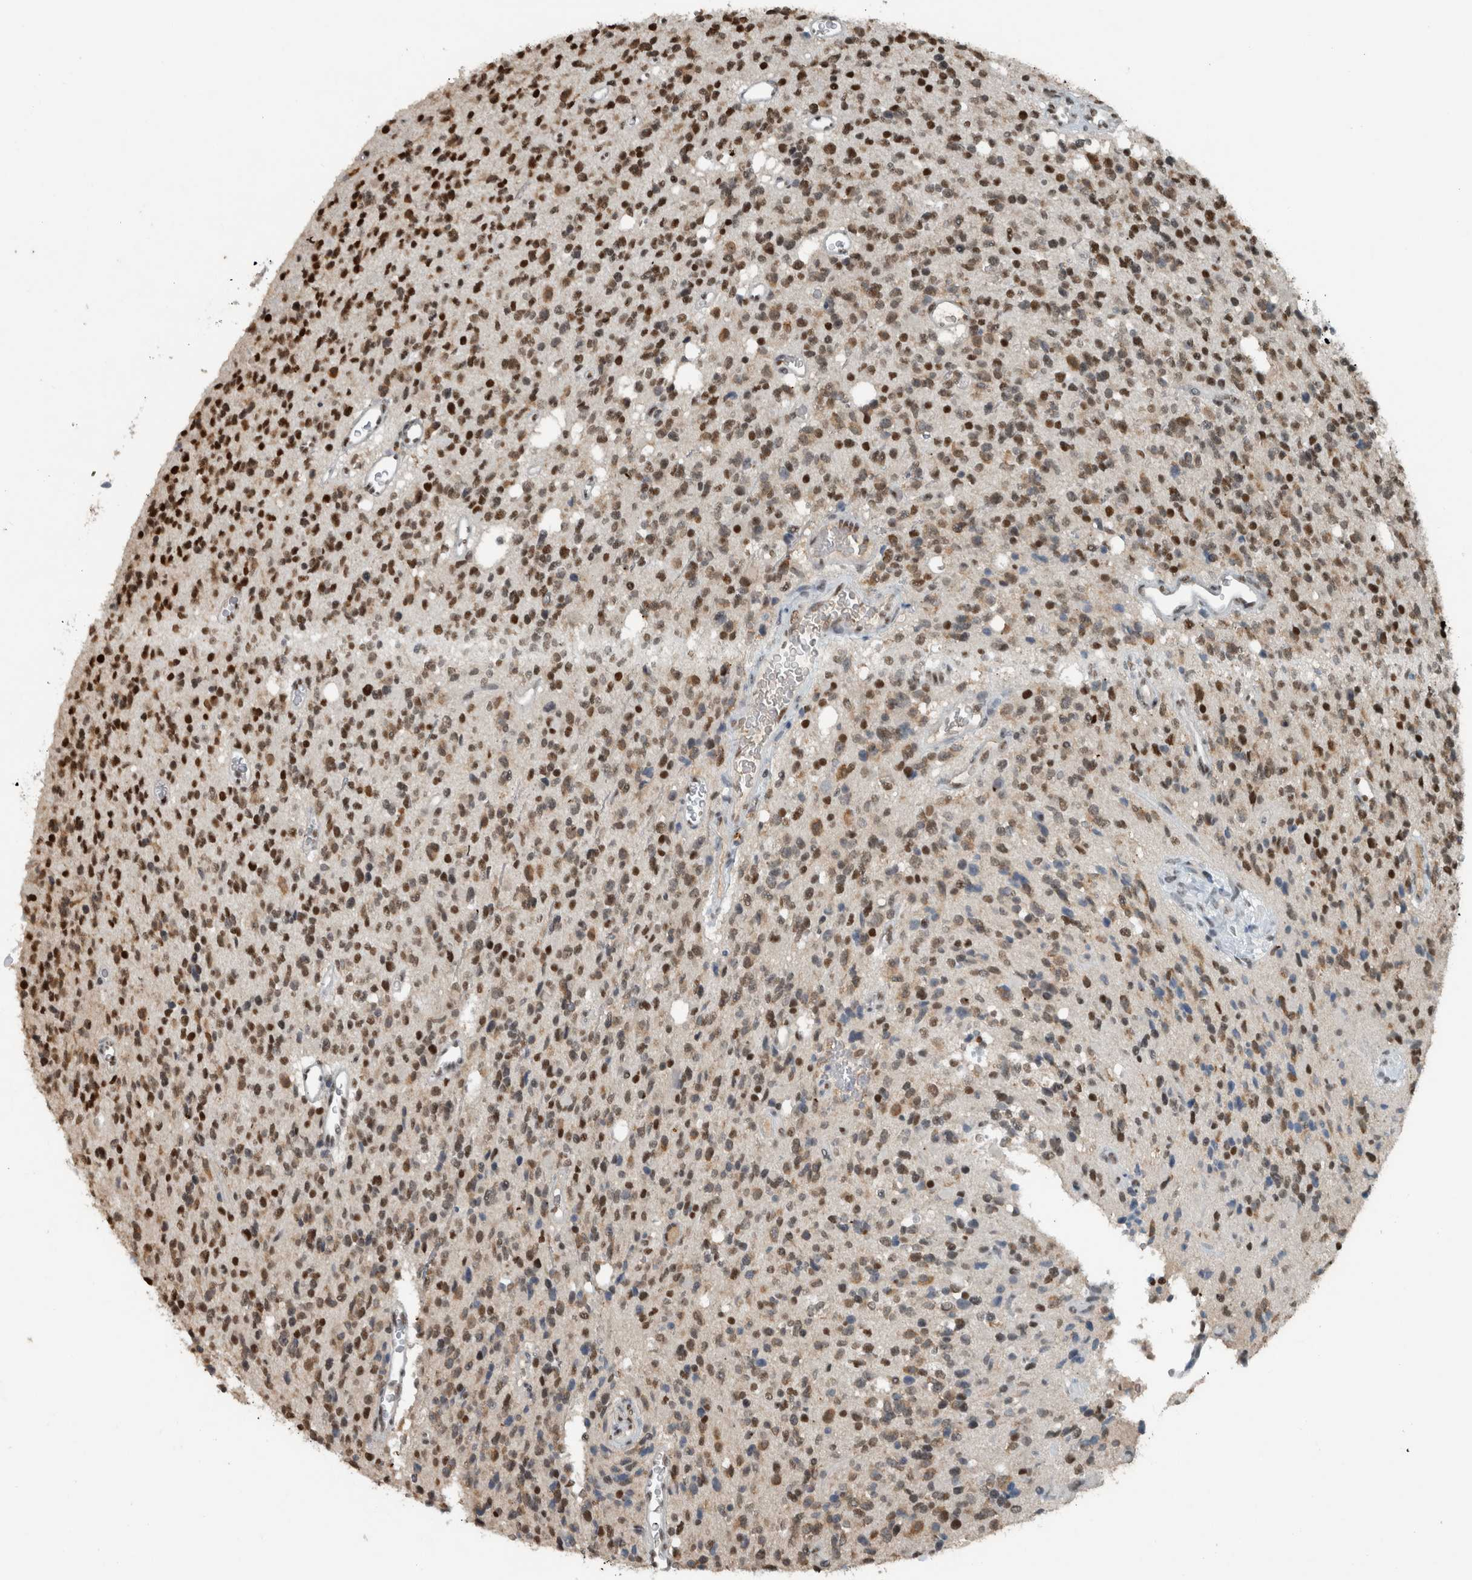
{"staining": {"intensity": "moderate", "quantity": ">75%", "location": "cytoplasmic/membranous,nuclear"}, "tissue": "glioma", "cell_type": "Tumor cells", "image_type": "cancer", "snomed": [{"axis": "morphology", "description": "Glioma, malignant, High grade"}, {"axis": "topography", "description": "Brain"}], "caption": "This is a histology image of immunohistochemistry staining of high-grade glioma (malignant), which shows moderate staining in the cytoplasmic/membranous and nuclear of tumor cells.", "gene": "ZNF24", "patient": {"sex": "male", "age": 34}}